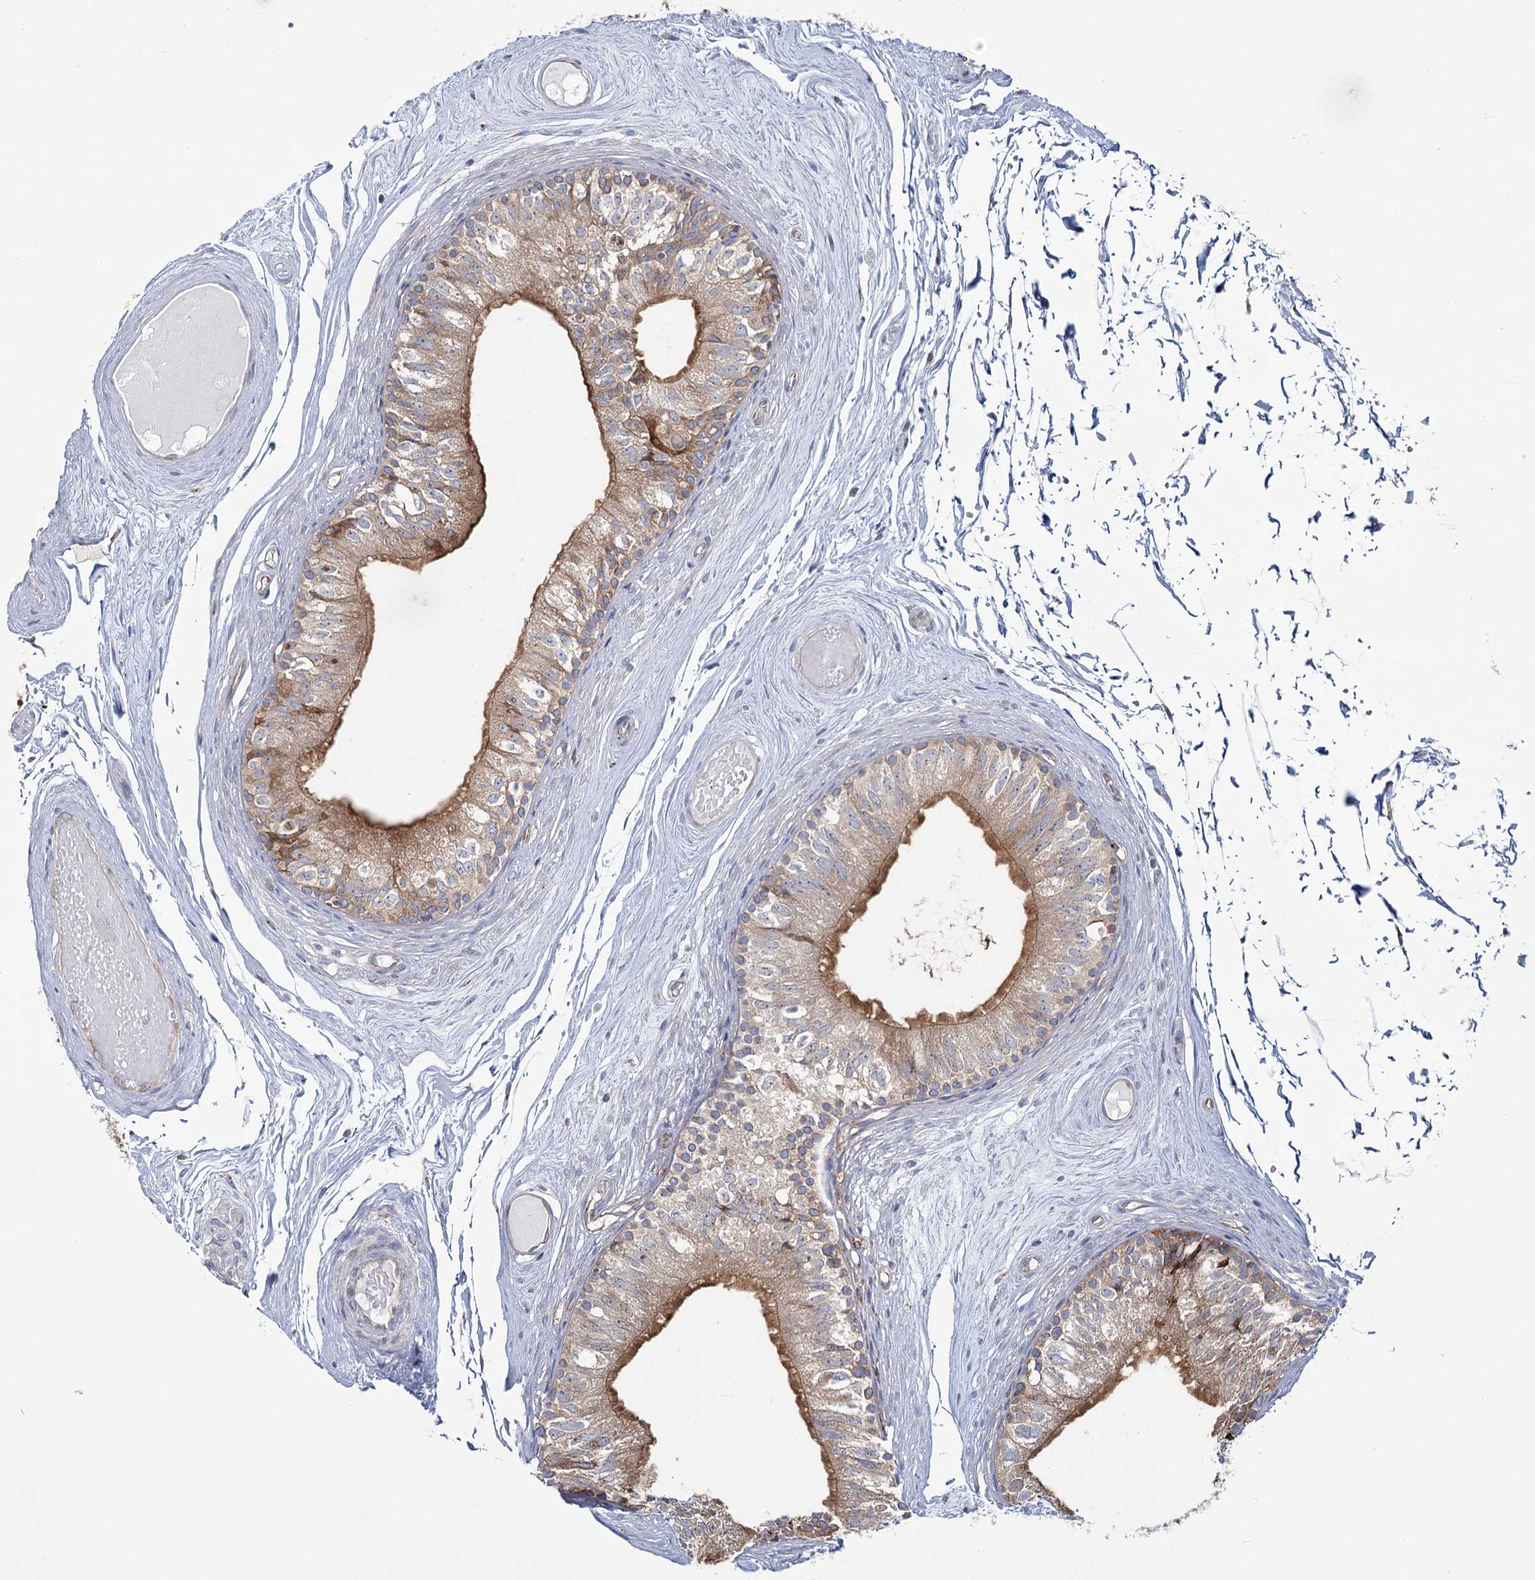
{"staining": {"intensity": "moderate", "quantity": "25%-75%", "location": "cytoplasmic/membranous"}, "tissue": "epididymis", "cell_type": "Glandular cells", "image_type": "normal", "snomed": [{"axis": "morphology", "description": "Normal tissue, NOS"}, {"axis": "topography", "description": "Epididymis"}], "caption": "IHC image of benign human epididymis stained for a protein (brown), which displays medium levels of moderate cytoplasmic/membranous expression in approximately 25%-75% of glandular cells.", "gene": "POGLUT1", "patient": {"sex": "male", "age": 79}}